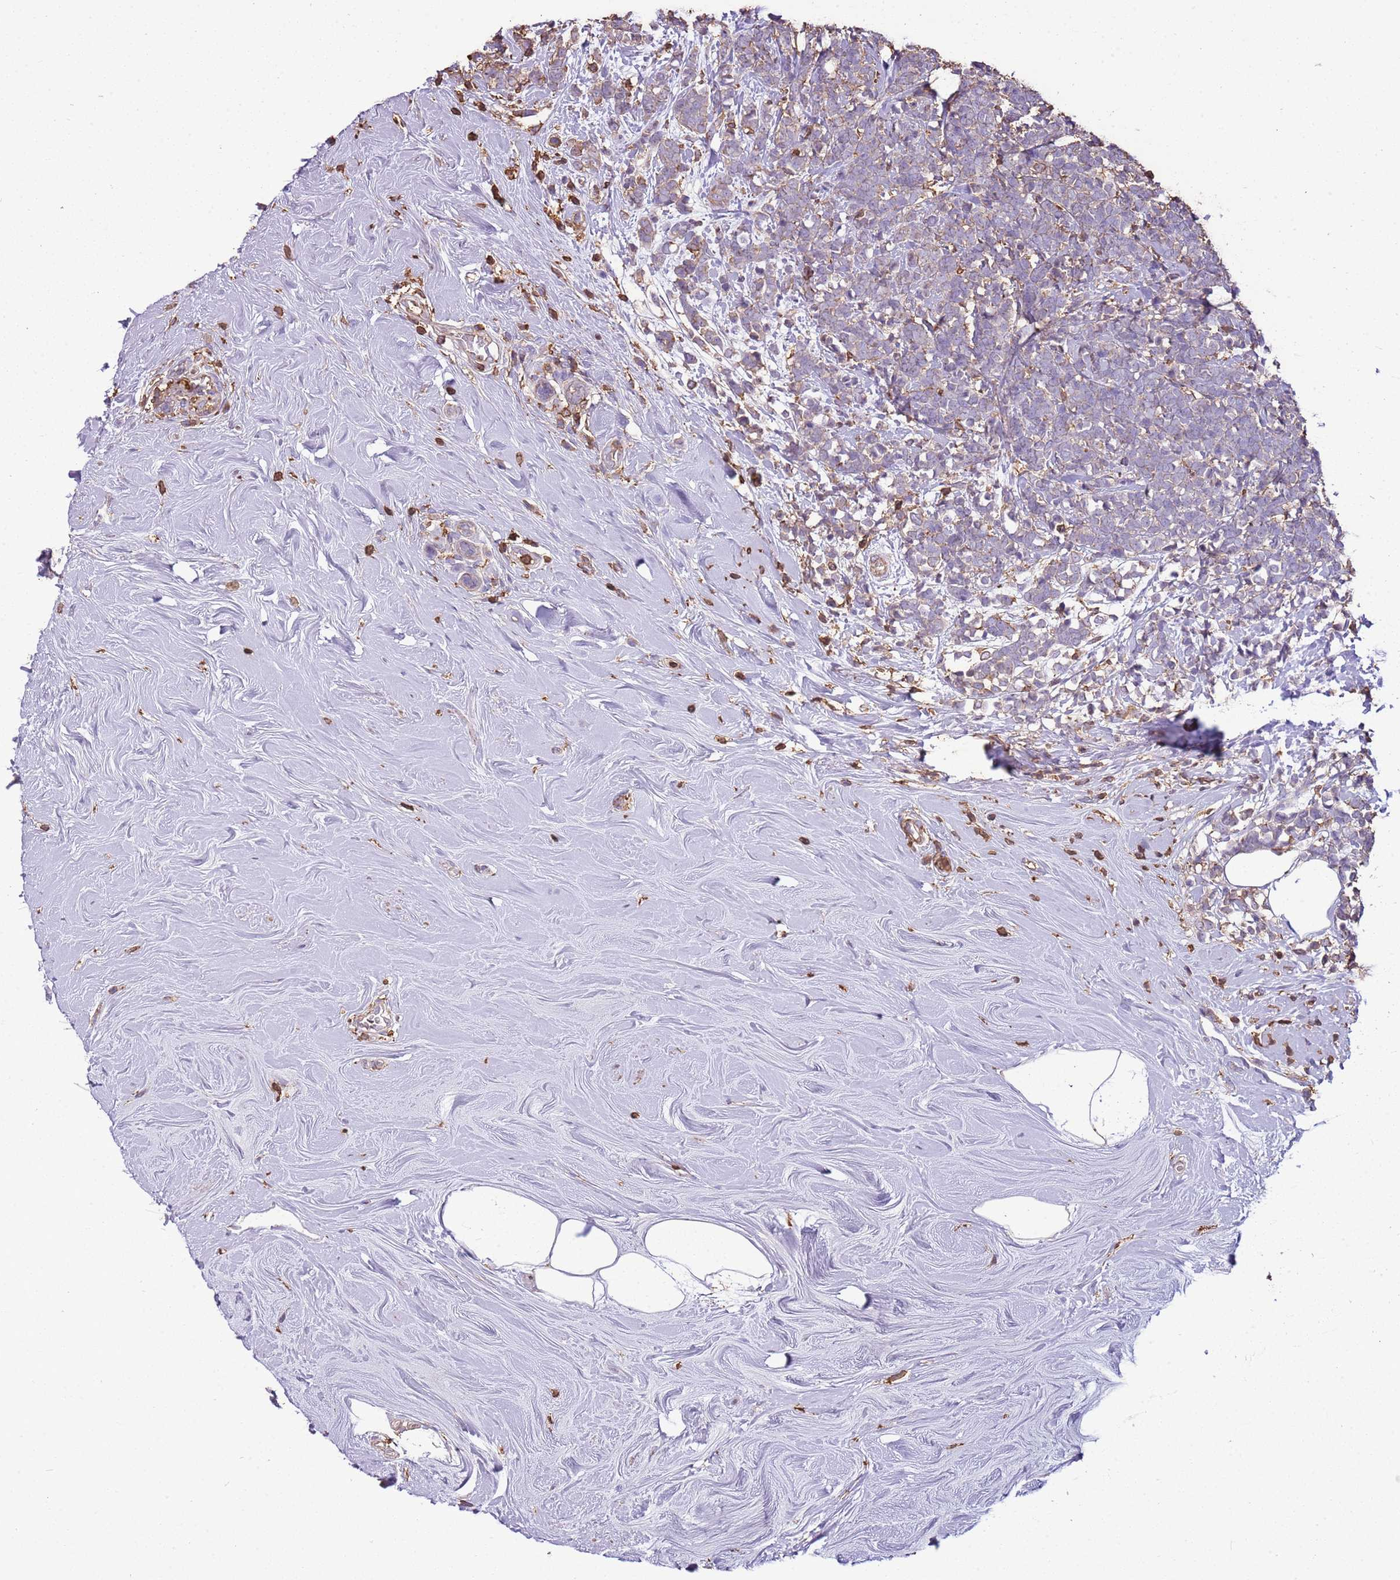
{"staining": {"intensity": "weak", "quantity": "<25%", "location": "cytoplasmic/membranous"}, "tissue": "breast cancer", "cell_type": "Tumor cells", "image_type": "cancer", "snomed": [{"axis": "morphology", "description": "Lobular carcinoma"}, {"axis": "topography", "description": "Breast"}], "caption": "Tumor cells are negative for brown protein staining in breast cancer (lobular carcinoma).", "gene": "ARL10", "patient": {"sex": "female", "age": 58}}